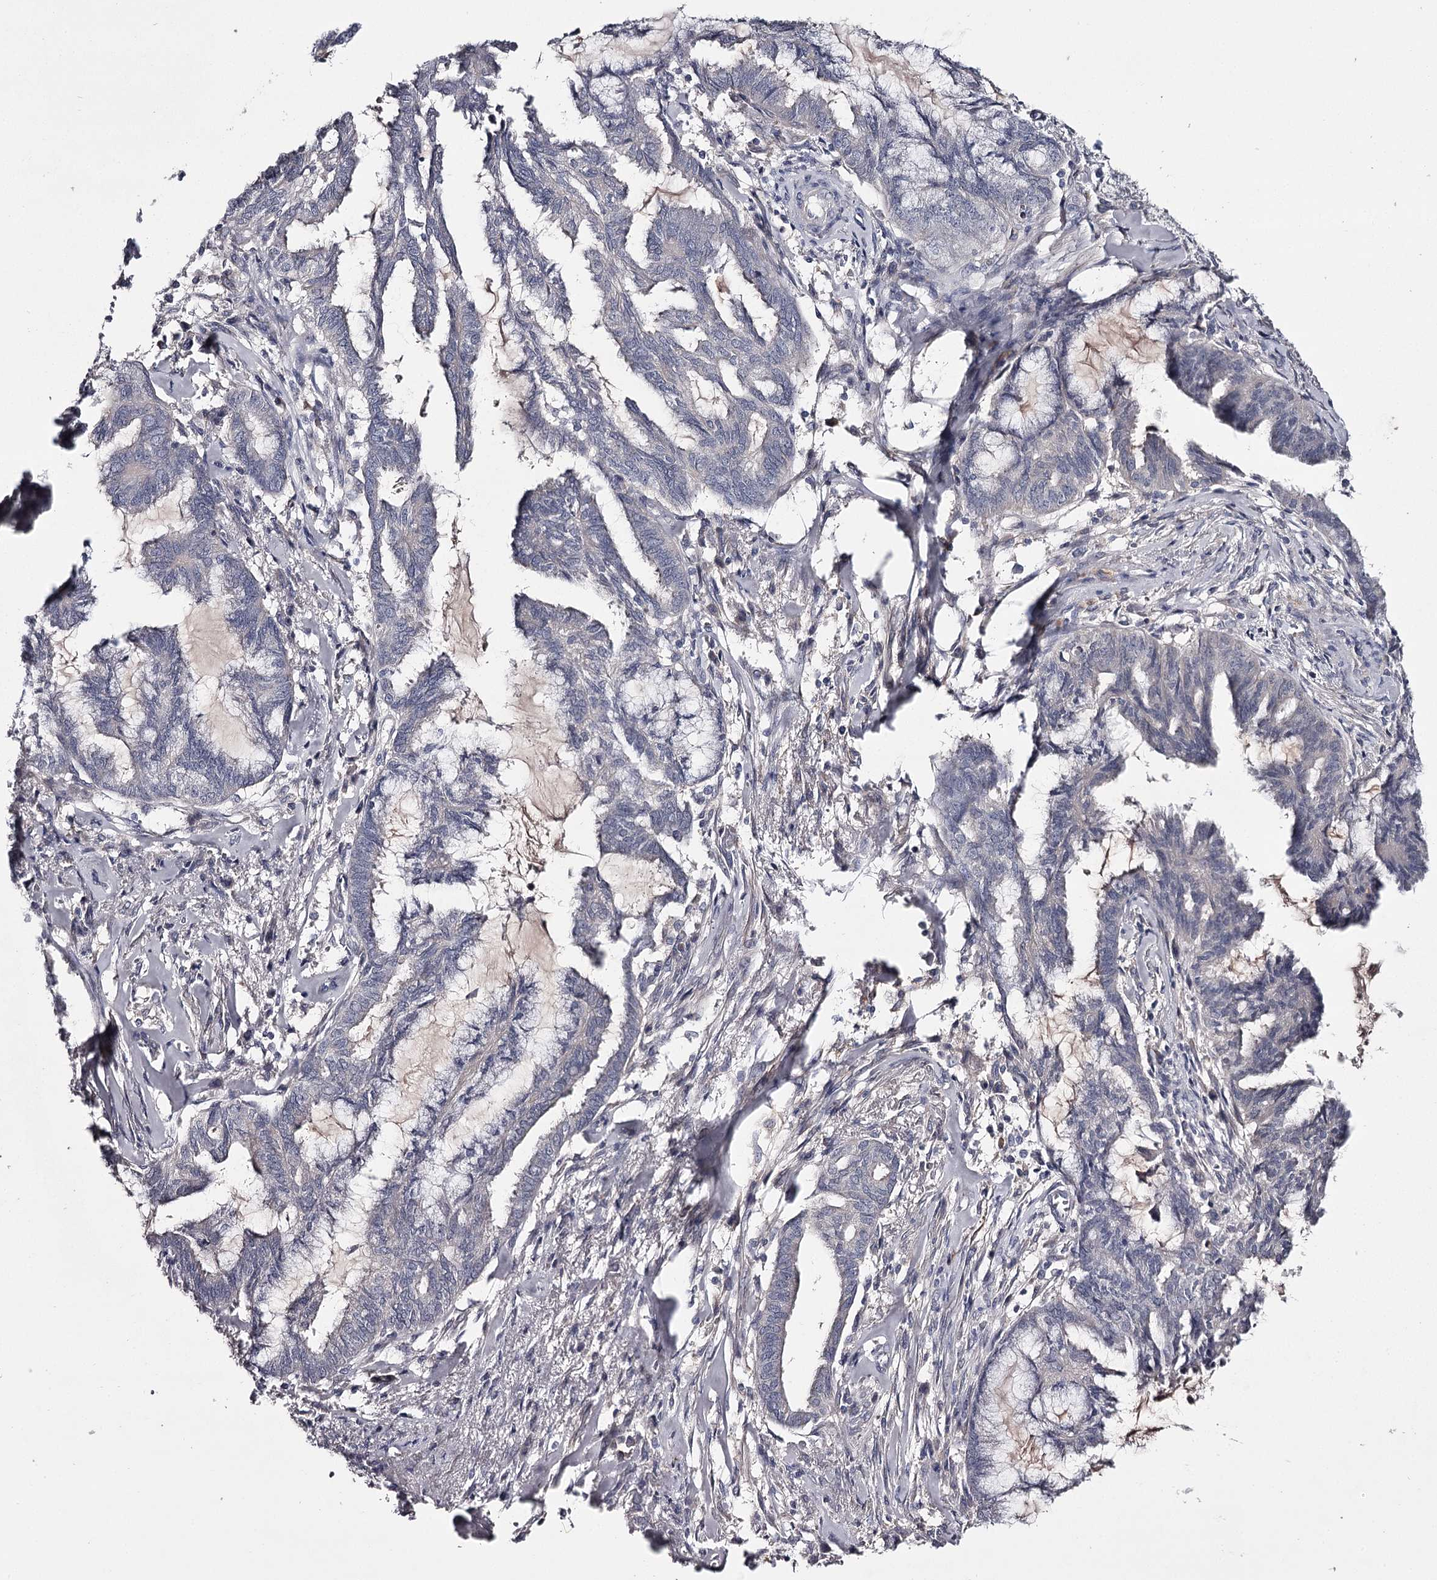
{"staining": {"intensity": "negative", "quantity": "none", "location": "none"}, "tissue": "endometrial cancer", "cell_type": "Tumor cells", "image_type": "cancer", "snomed": [{"axis": "morphology", "description": "Adenocarcinoma, NOS"}, {"axis": "topography", "description": "Endometrium"}], "caption": "Immunohistochemical staining of adenocarcinoma (endometrial) displays no significant expression in tumor cells.", "gene": "FDXACB1", "patient": {"sex": "female", "age": 86}}